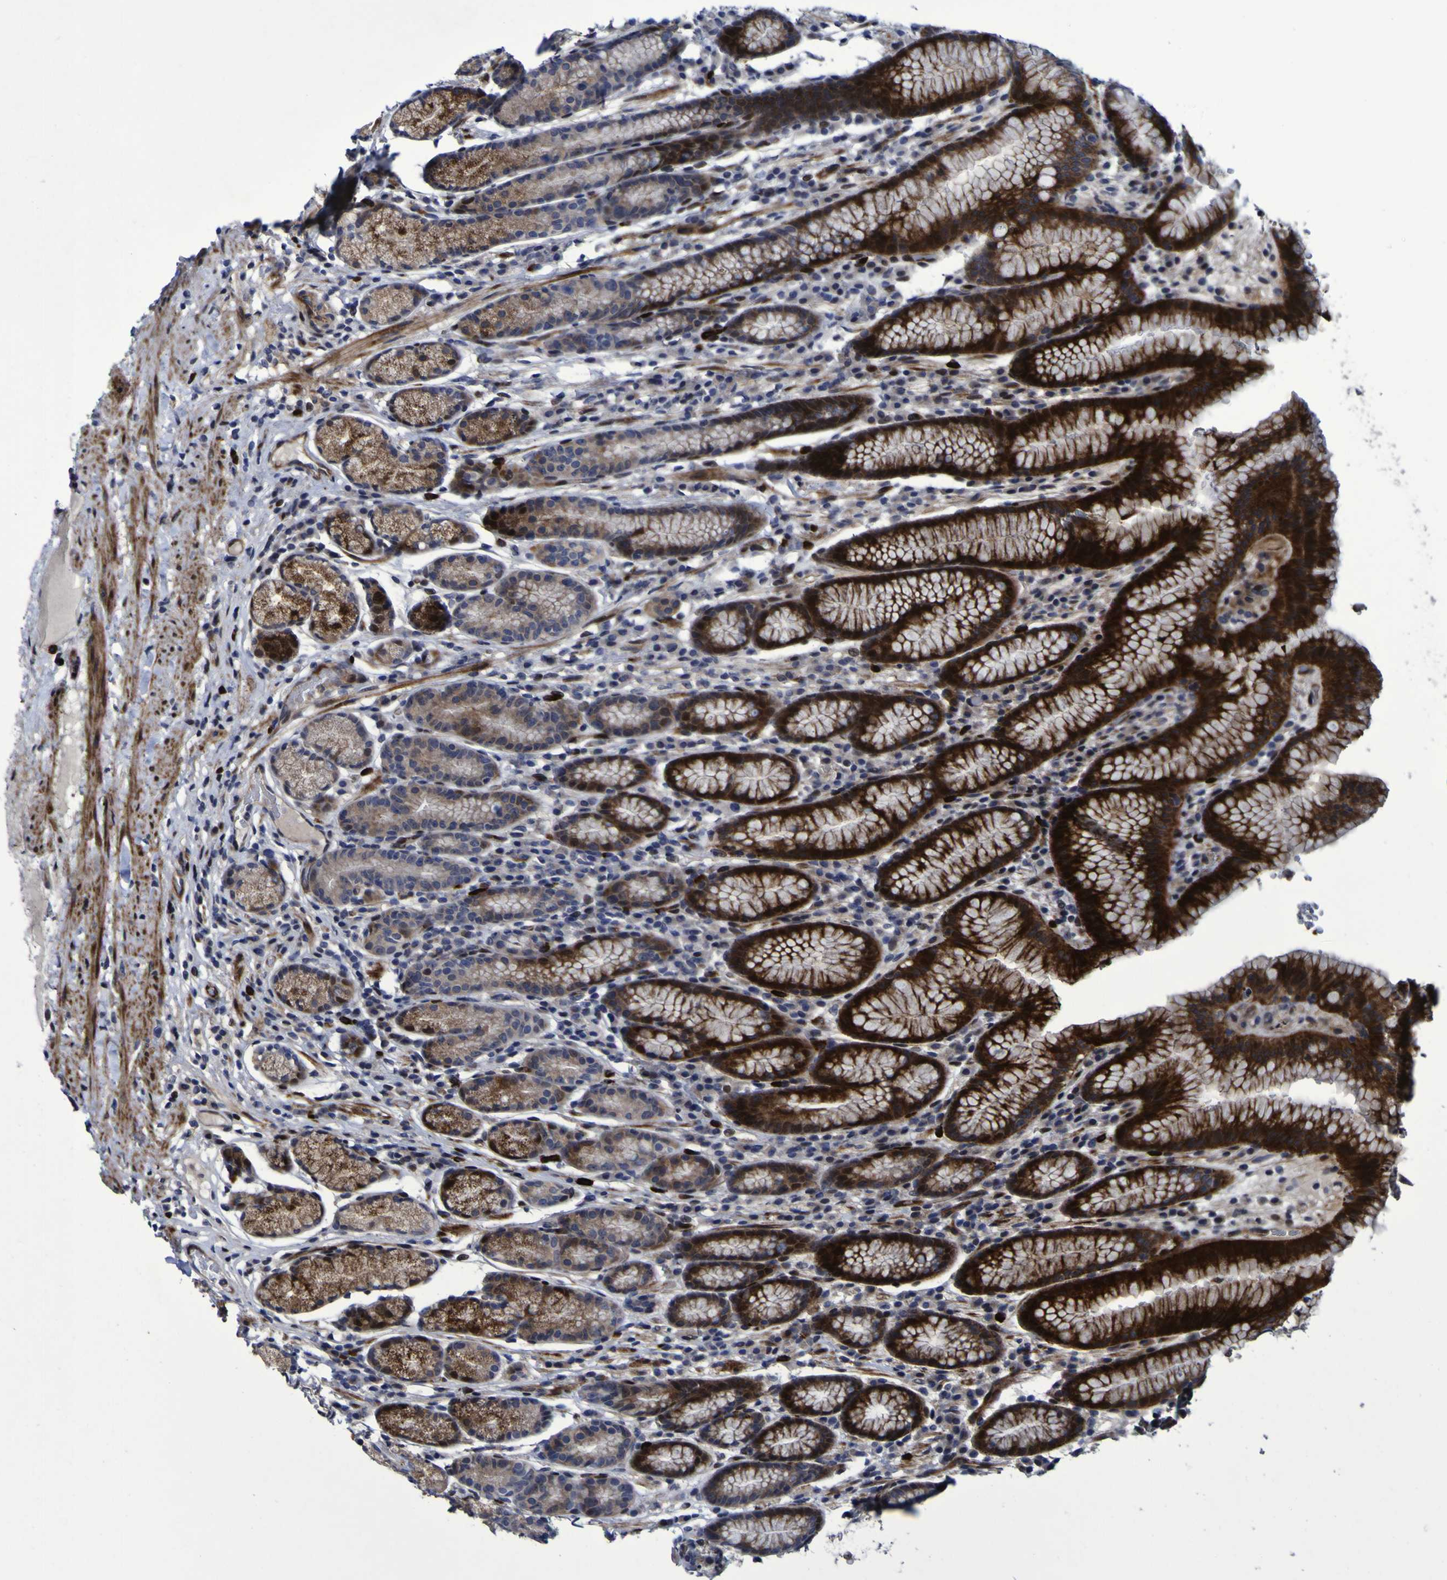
{"staining": {"intensity": "strong", "quantity": "25%-75%", "location": "cytoplasmic/membranous,nuclear"}, "tissue": "stomach", "cell_type": "Glandular cells", "image_type": "normal", "snomed": [{"axis": "morphology", "description": "Normal tissue, NOS"}, {"axis": "topography", "description": "Stomach, lower"}], "caption": "Stomach stained with DAB (3,3'-diaminobenzidine) immunohistochemistry (IHC) exhibits high levels of strong cytoplasmic/membranous,nuclear staining in about 25%-75% of glandular cells.", "gene": "MGLL", "patient": {"sex": "male", "age": 52}}